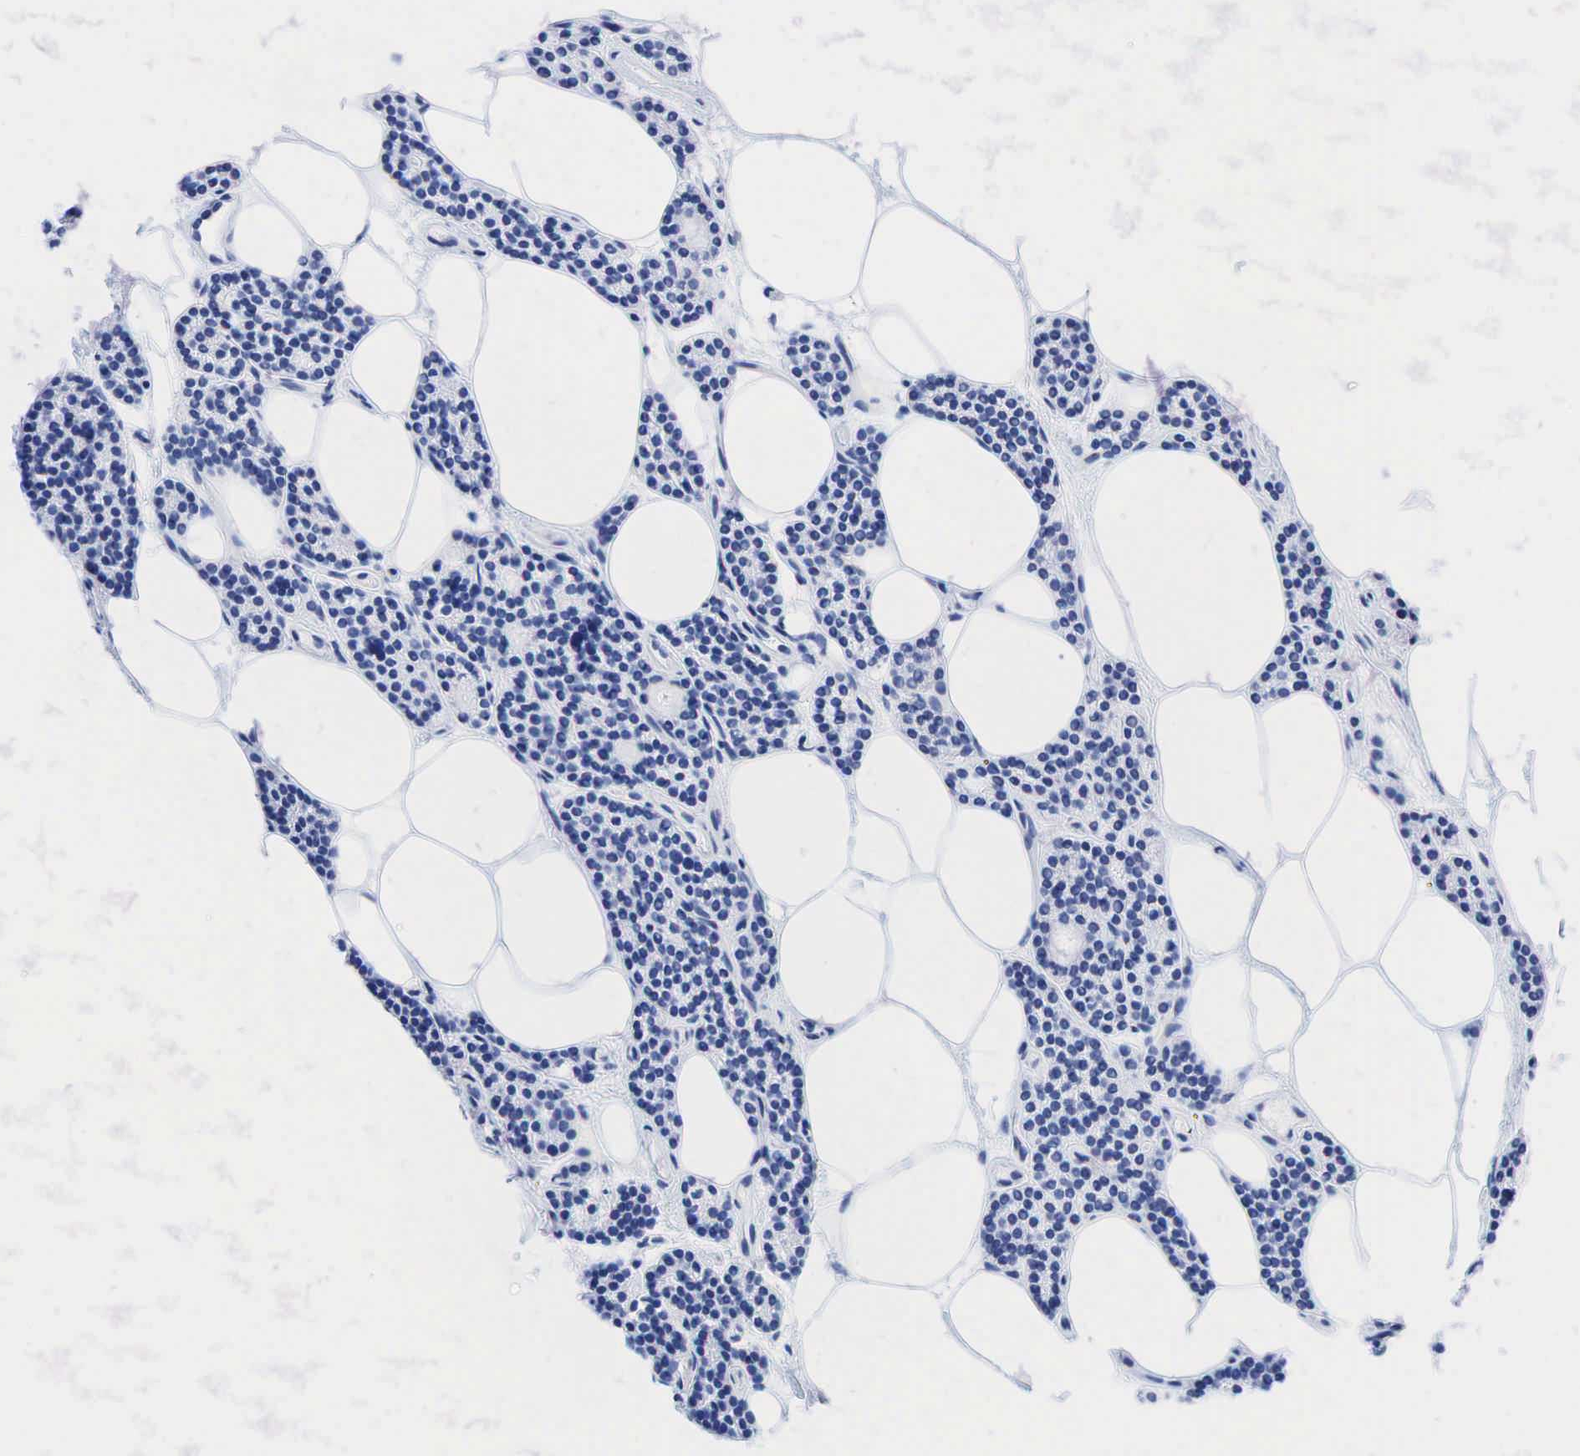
{"staining": {"intensity": "weak", "quantity": "<25%", "location": "cytoplasmic/membranous"}, "tissue": "parathyroid gland", "cell_type": "Glandular cells", "image_type": "normal", "snomed": [{"axis": "morphology", "description": "Normal tissue, NOS"}, {"axis": "topography", "description": "Parathyroid gland"}], "caption": "Immunohistochemical staining of benign human parathyroid gland demonstrates no significant expression in glandular cells. (Stains: DAB (3,3'-diaminobenzidine) immunohistochemistry with hematoxylin counter stain, Microscopy: brightfield microscopy at high magnification).", "gene": "INHA", "patient": {"sex": "male", "age": 54}}